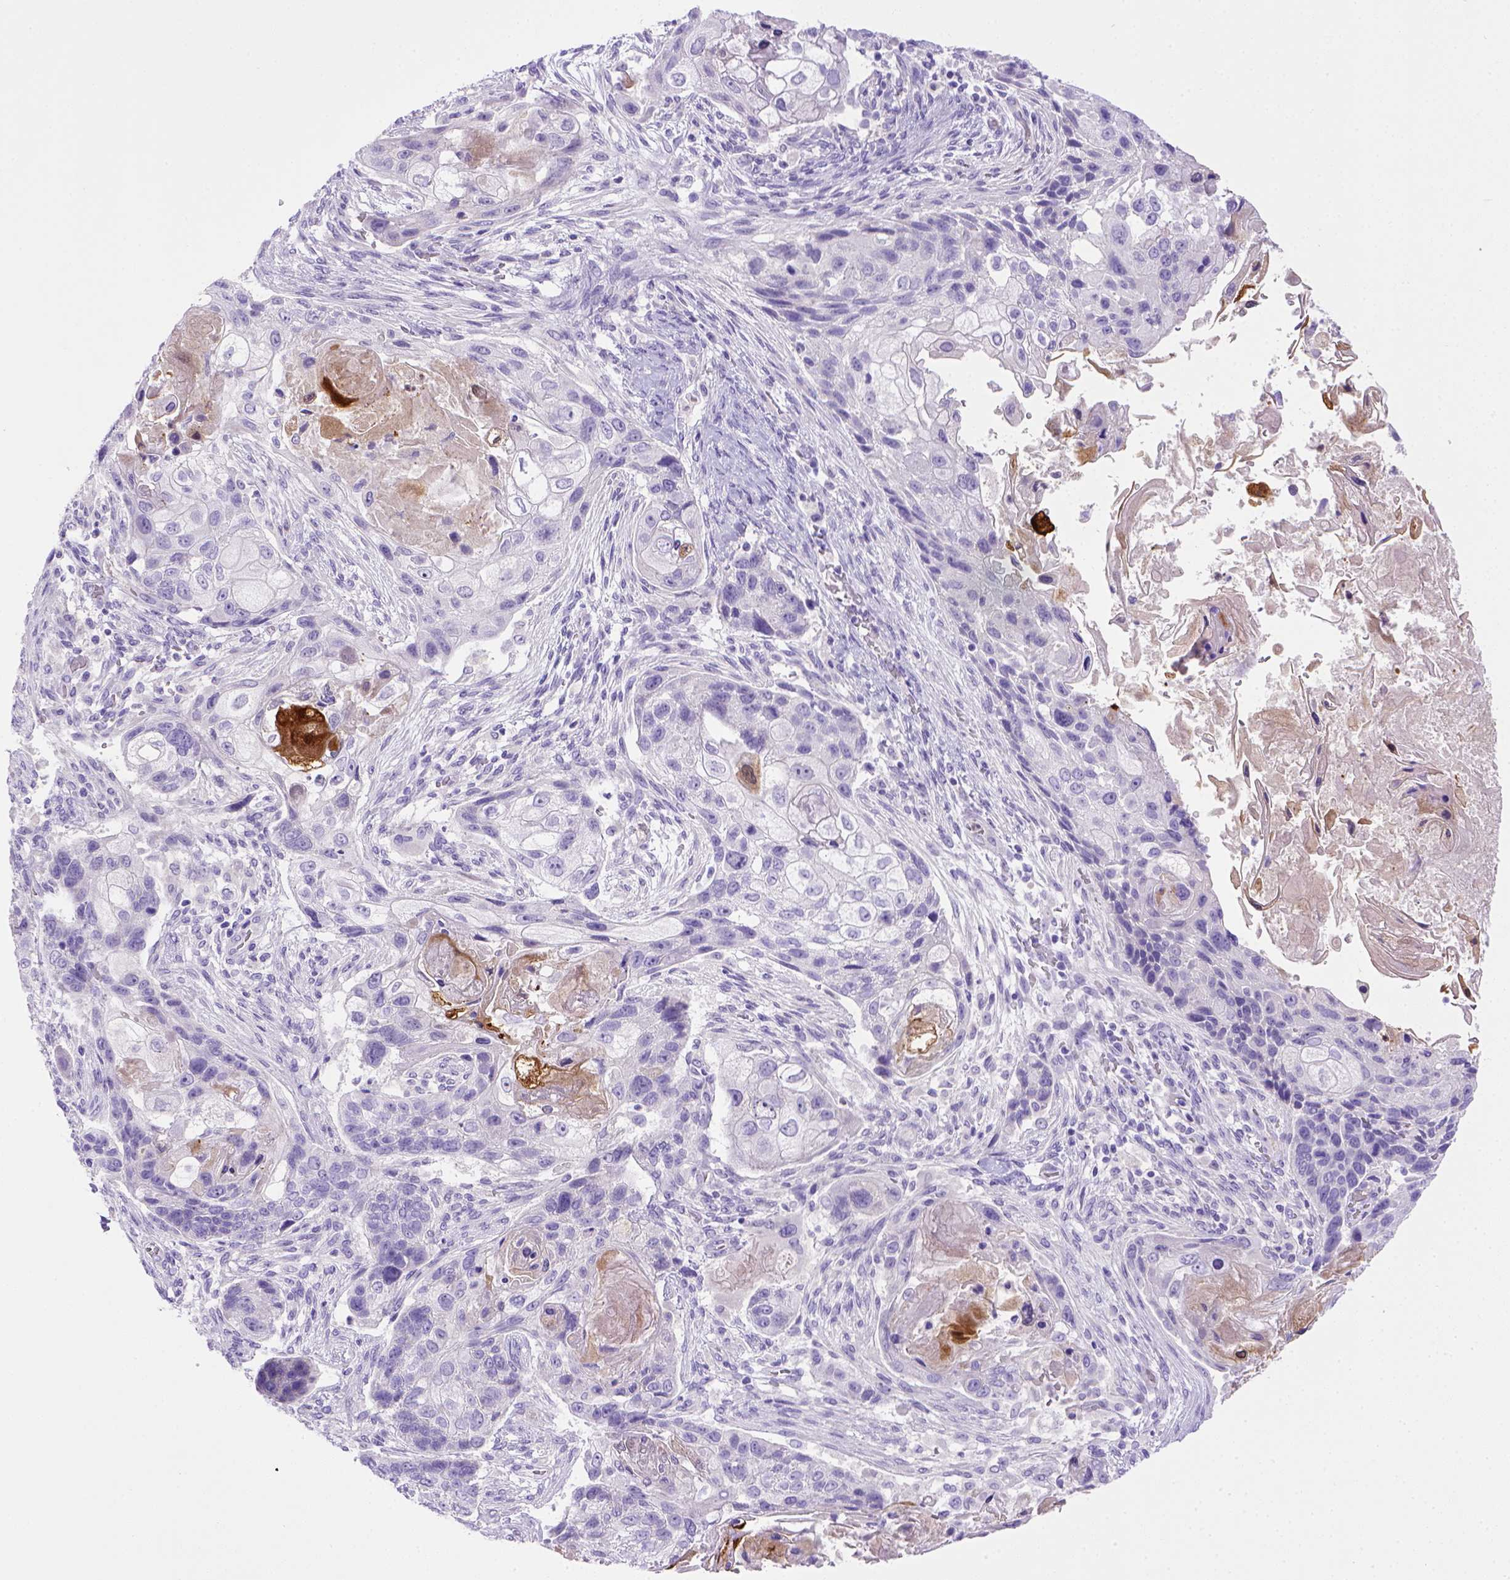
{"staining": {"intensity": "negative", "quantity": "none", "location": "none"}, "tissue": "lung cancer", "cell_type": "Tumor cells", "image_type": "cancer", "snomed": [{"axis": "morphology", "description": "Squamous cell carcinoma, NOS"}, {"axis": "topography", "description": "Lung"}], "caption": "Immunohistochemical staining of squamous cell carcinoma (lung) demonstrates no significant staining in tumor cells.", "gene": "BAAT", "patient": {"sex": "male", "age": 69}}